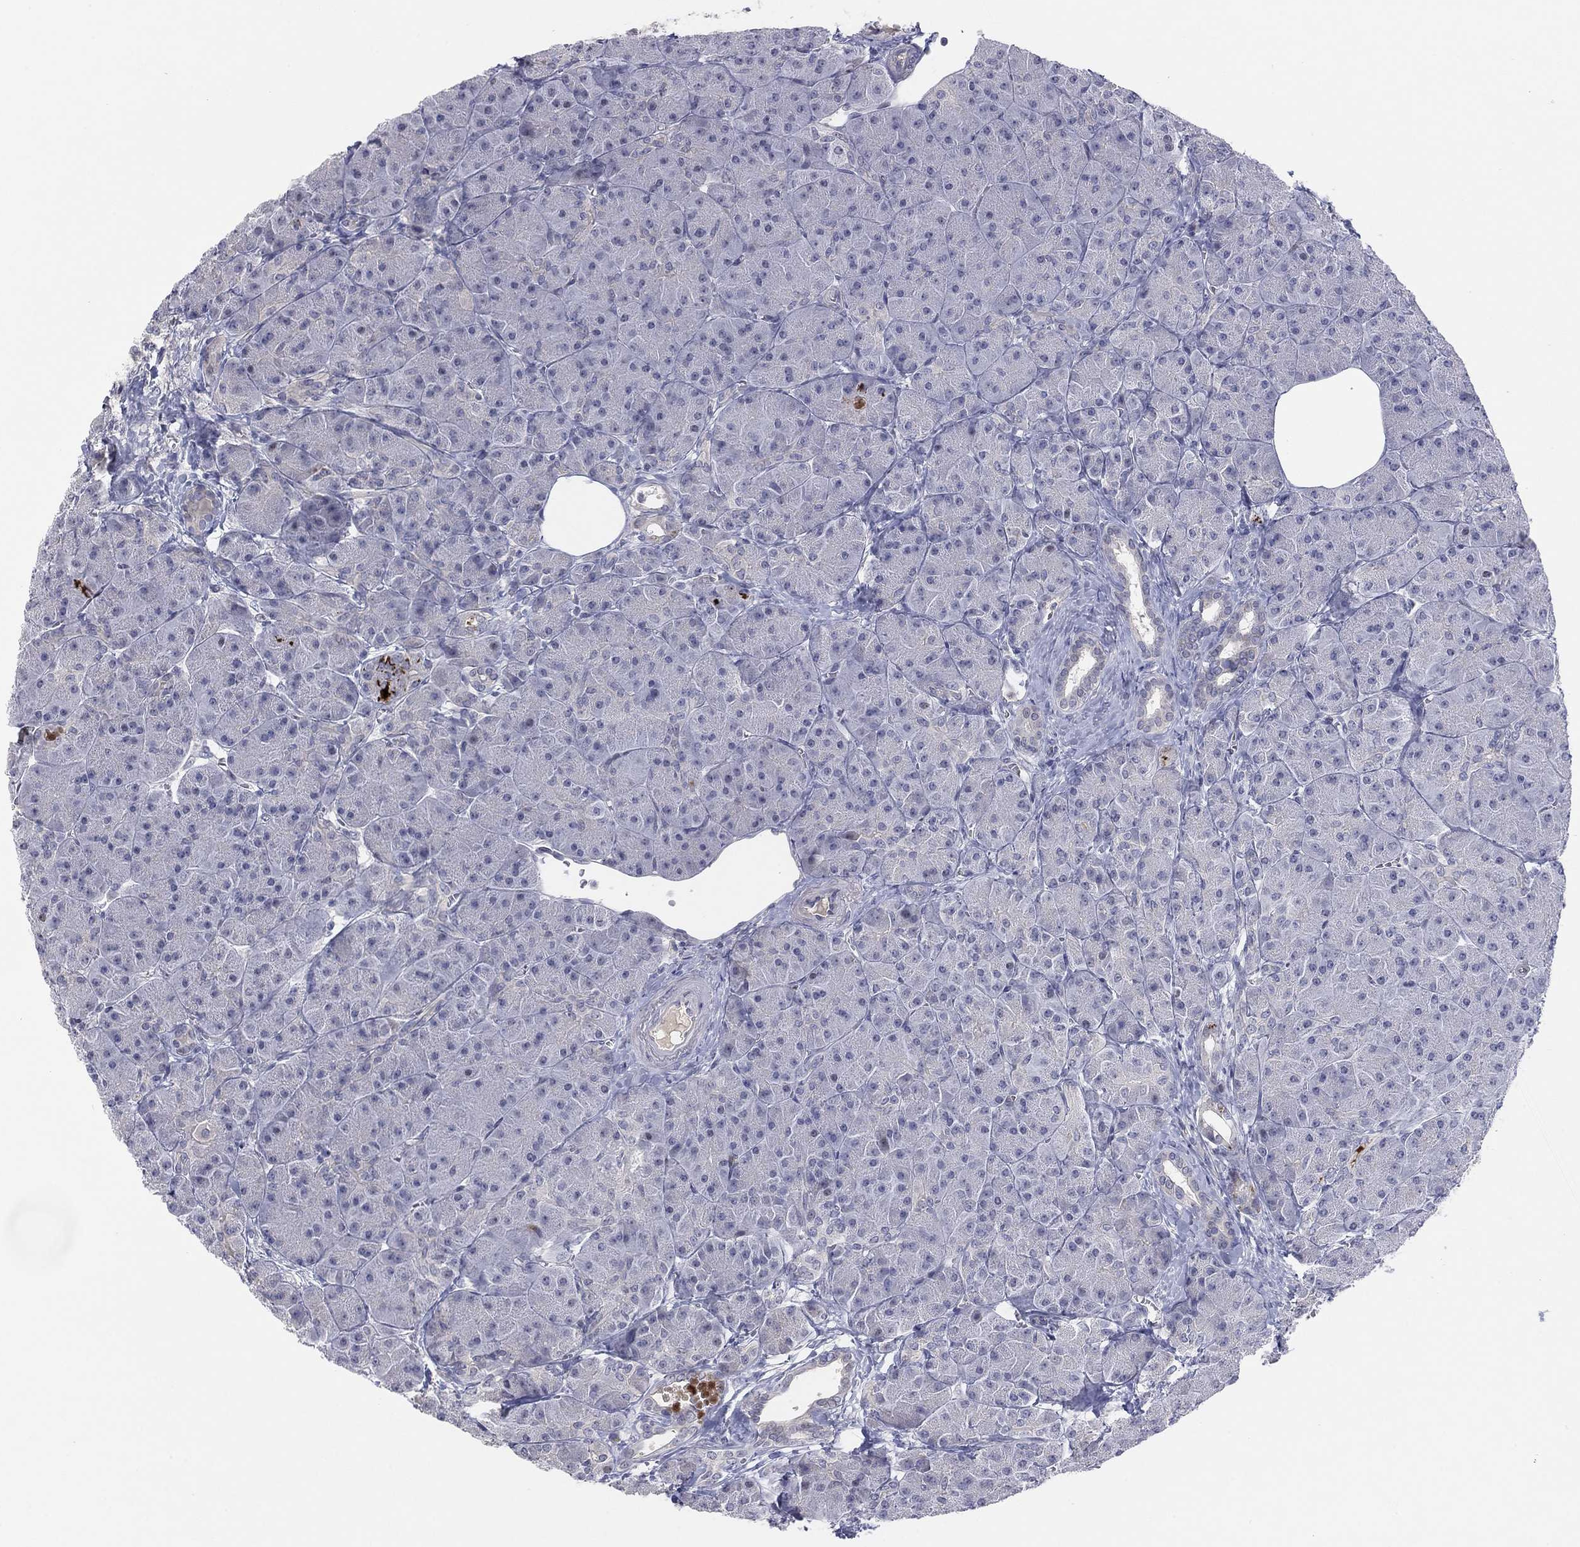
{"staining": {"intensity": "negative", "quantity": "none", "location": "none"}, "tissue": "pancreas", "cell_type": "Exocrine glandular cells", "image_type": "normal", "snomed": [{"axis": "morphology", "description": "Normal tissue, NOS"}, {"axis": "topography", "description": "Pancreas"}], "caption": "DAB (3,3'-diaminobenzidine) immunohistochemical staining of normal pancreas demonstrates no significant positivity in exocrine glandular cells.", "gene": "AMN1", "patient": {"sex": "male", "age": 61}}